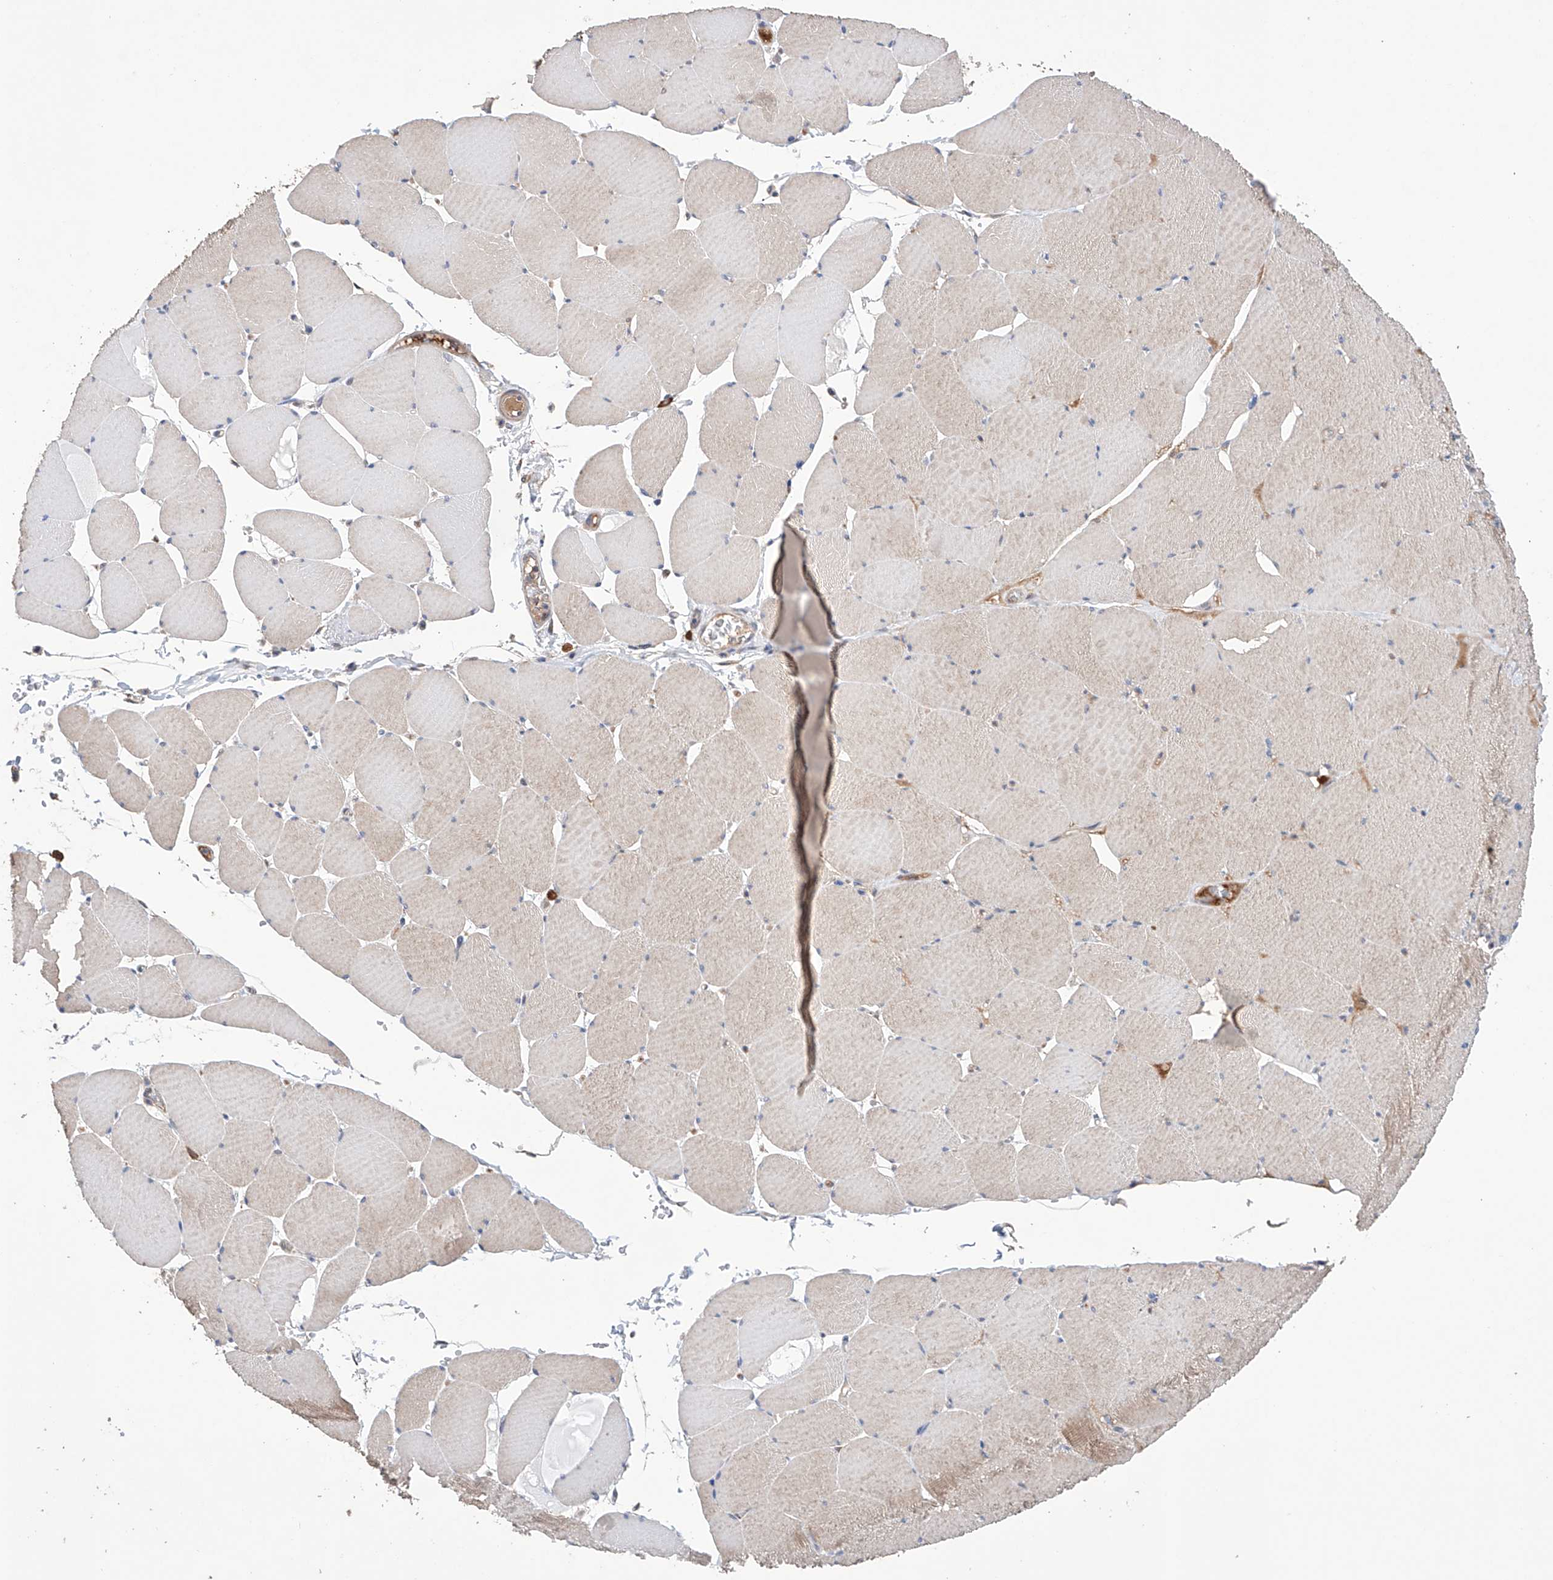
{"staining": {"intensity": "moderate", "quantity": "<25%", "location": "cytoplasmic/membranous"}, "tissue": "skeletal muscle", "cell_type": "Myocytes", "image_type": "normal", "snomed": [{"axis": "morphology", "description": "Normal tissue, NOS"}, {"axis": "topography", "description": "Skeletal muscle"}, {"axis": "topography", "description": "Head-Neck"}], "caption": "A brown stain labels moderate cytoplasmic/membranous positivity of a protein in myocytes of unremarkable human skeletal muscle.", "gene": "AFG1L", "patient": {"sex": "male", "age": 66}}